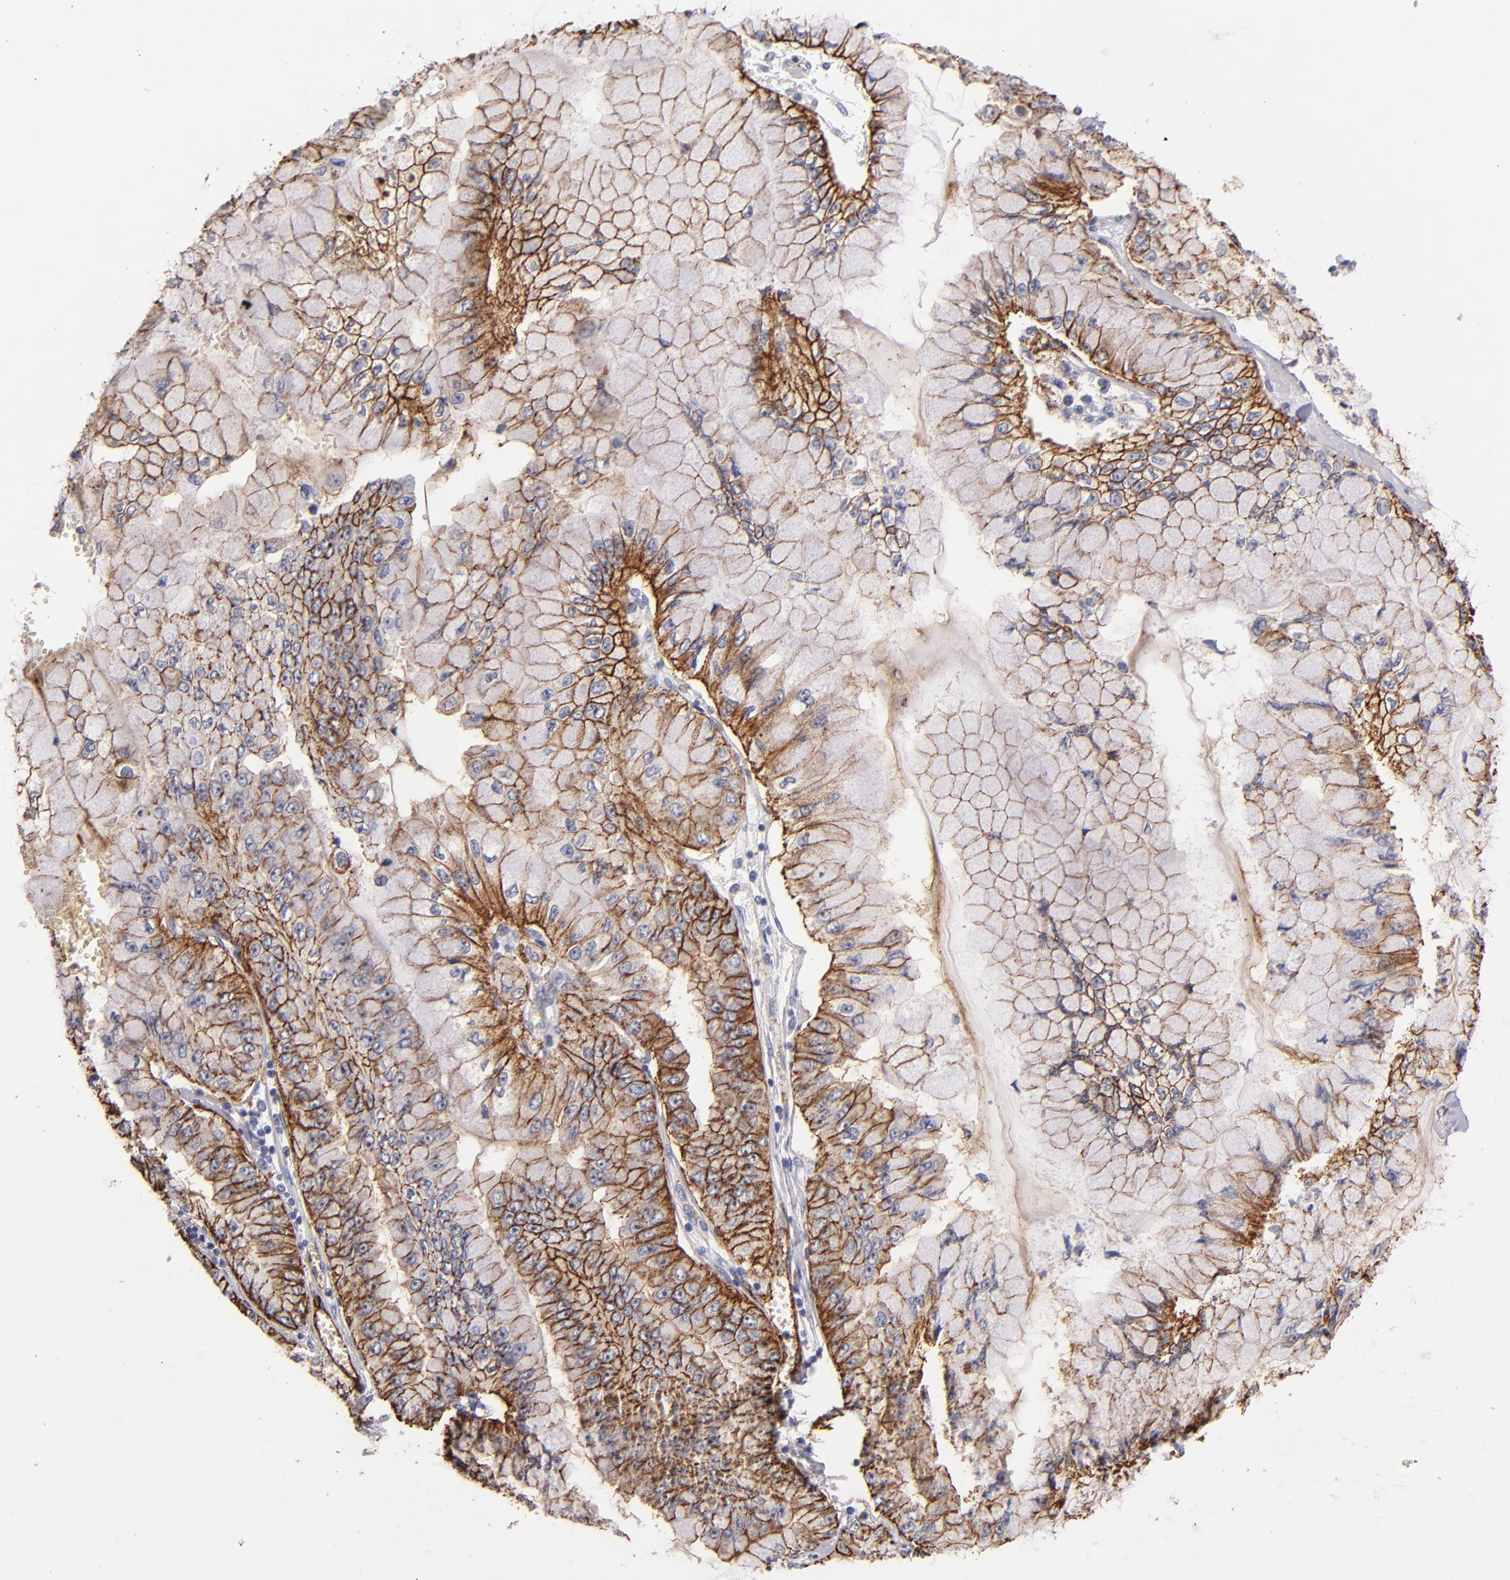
{"staining": {"intensity": "strong", "quantity": ">75%", "location": "cytoplasmic/membranous"}, "tissue": "liver cancer", "cell_type": "Tumor cells", "image_type": "cancer", "snomed": [{"axis": "morphology", "description": "Cholangiocarcinoma"}, {"axis": "topography", "description": "Liver"}], "caption": "Cholangiocarcinoma (liver) stained with immunohistochemistry displays strong cytoplasmic/membranous staining in approximately >75% of tumor cells.", "gene": "CLDN5", "patient": {"sex": "female", "age": 79}}